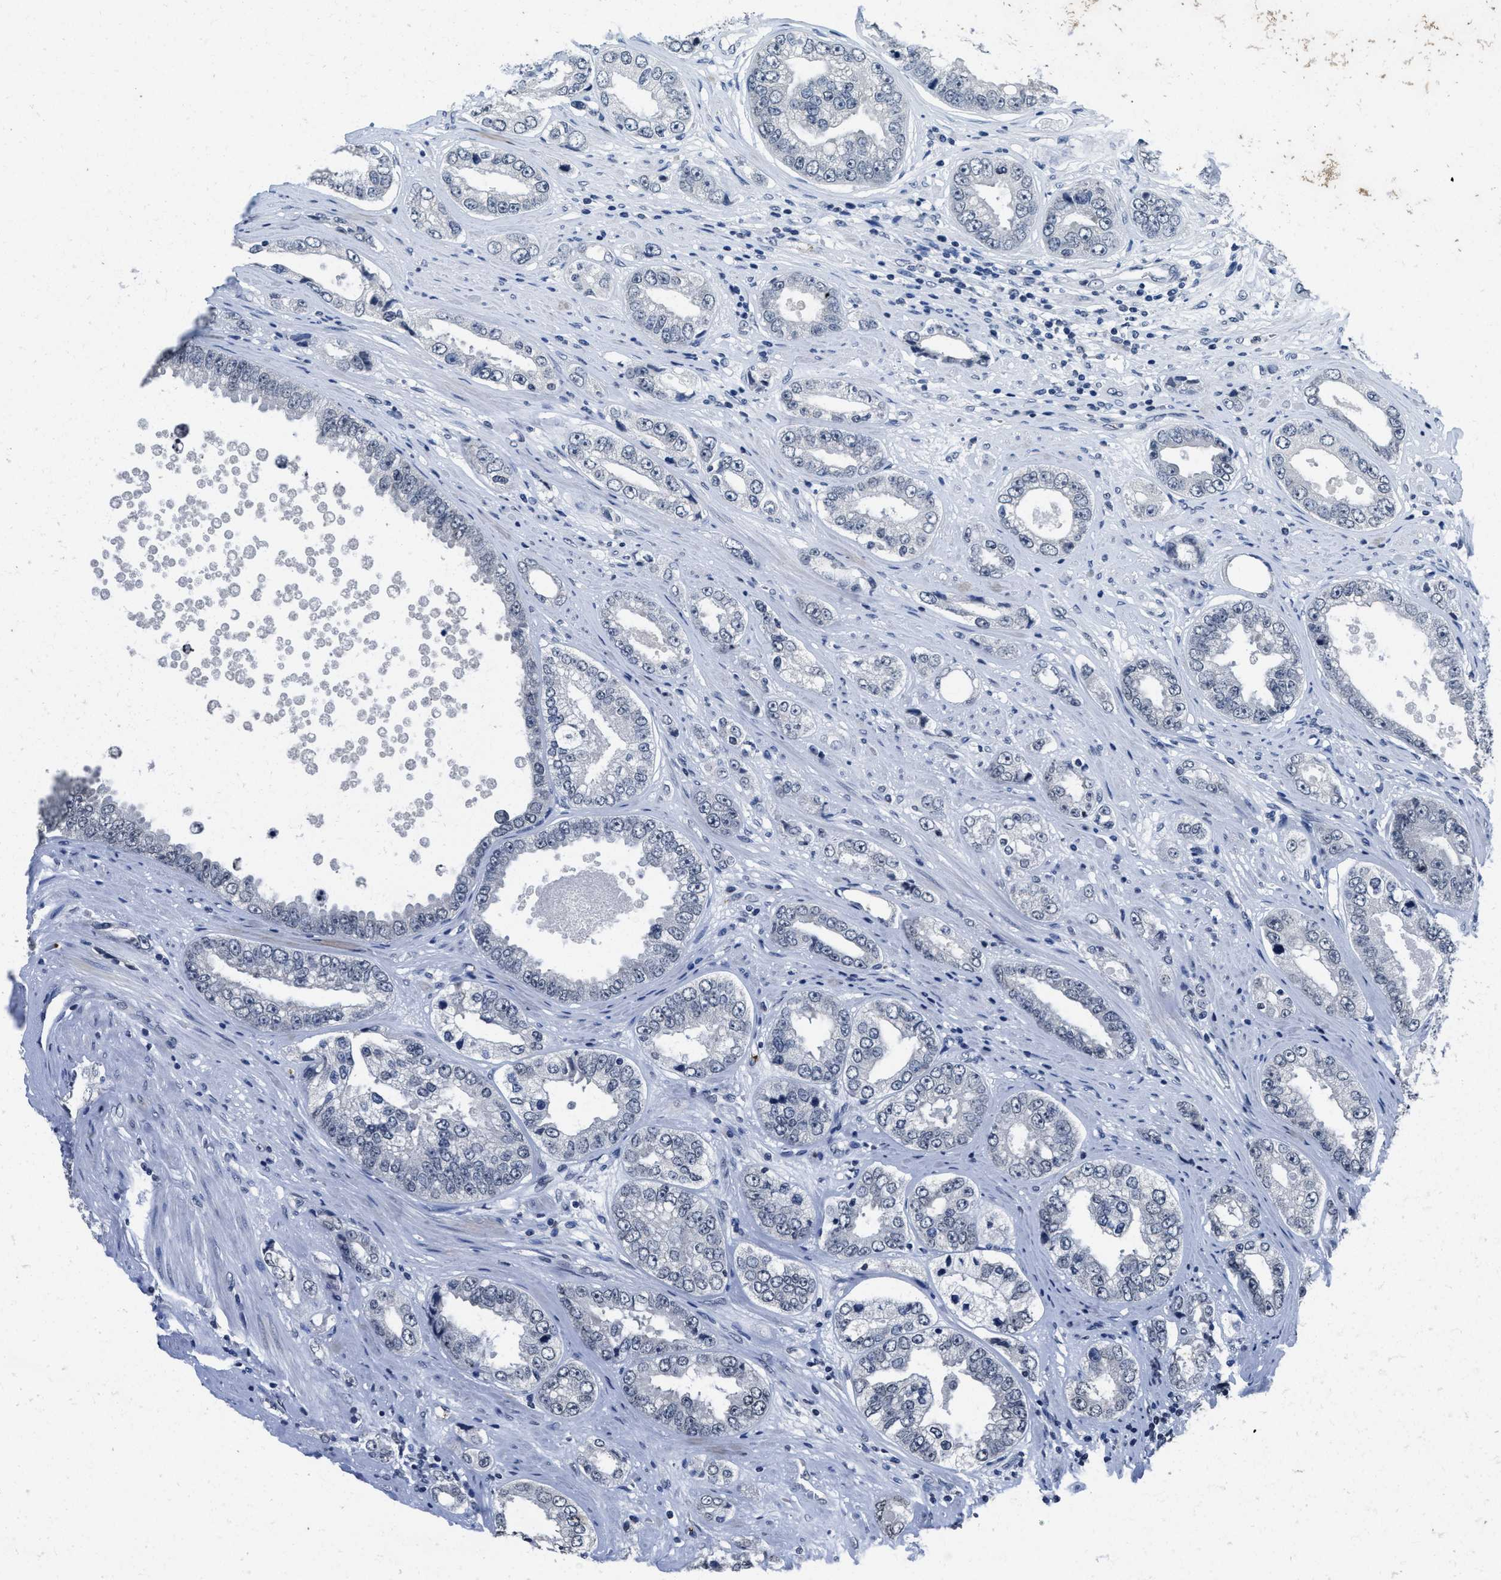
{"staining": {"intensity": "negative", "quantity": "none", "location": "none"}, "tissue": "prostate cancer", "cell_type": "Tumor cells", "image_type": "cancer", "snomed": [{"axis": "morphology", "description": "Adenocarcinoma, High grade"}, {"axis": "topography", "description": "Prostate"}], "caption": "There is no significant expression in tumor cells of prostate cancer (high-grade adenocarcinoma). (DAB (3,3'-diaminobenzidine) IHC with hematoxylin counter stain).", "gene": "ITGA2B", "patient": {"sex": "male", "age": 61}}